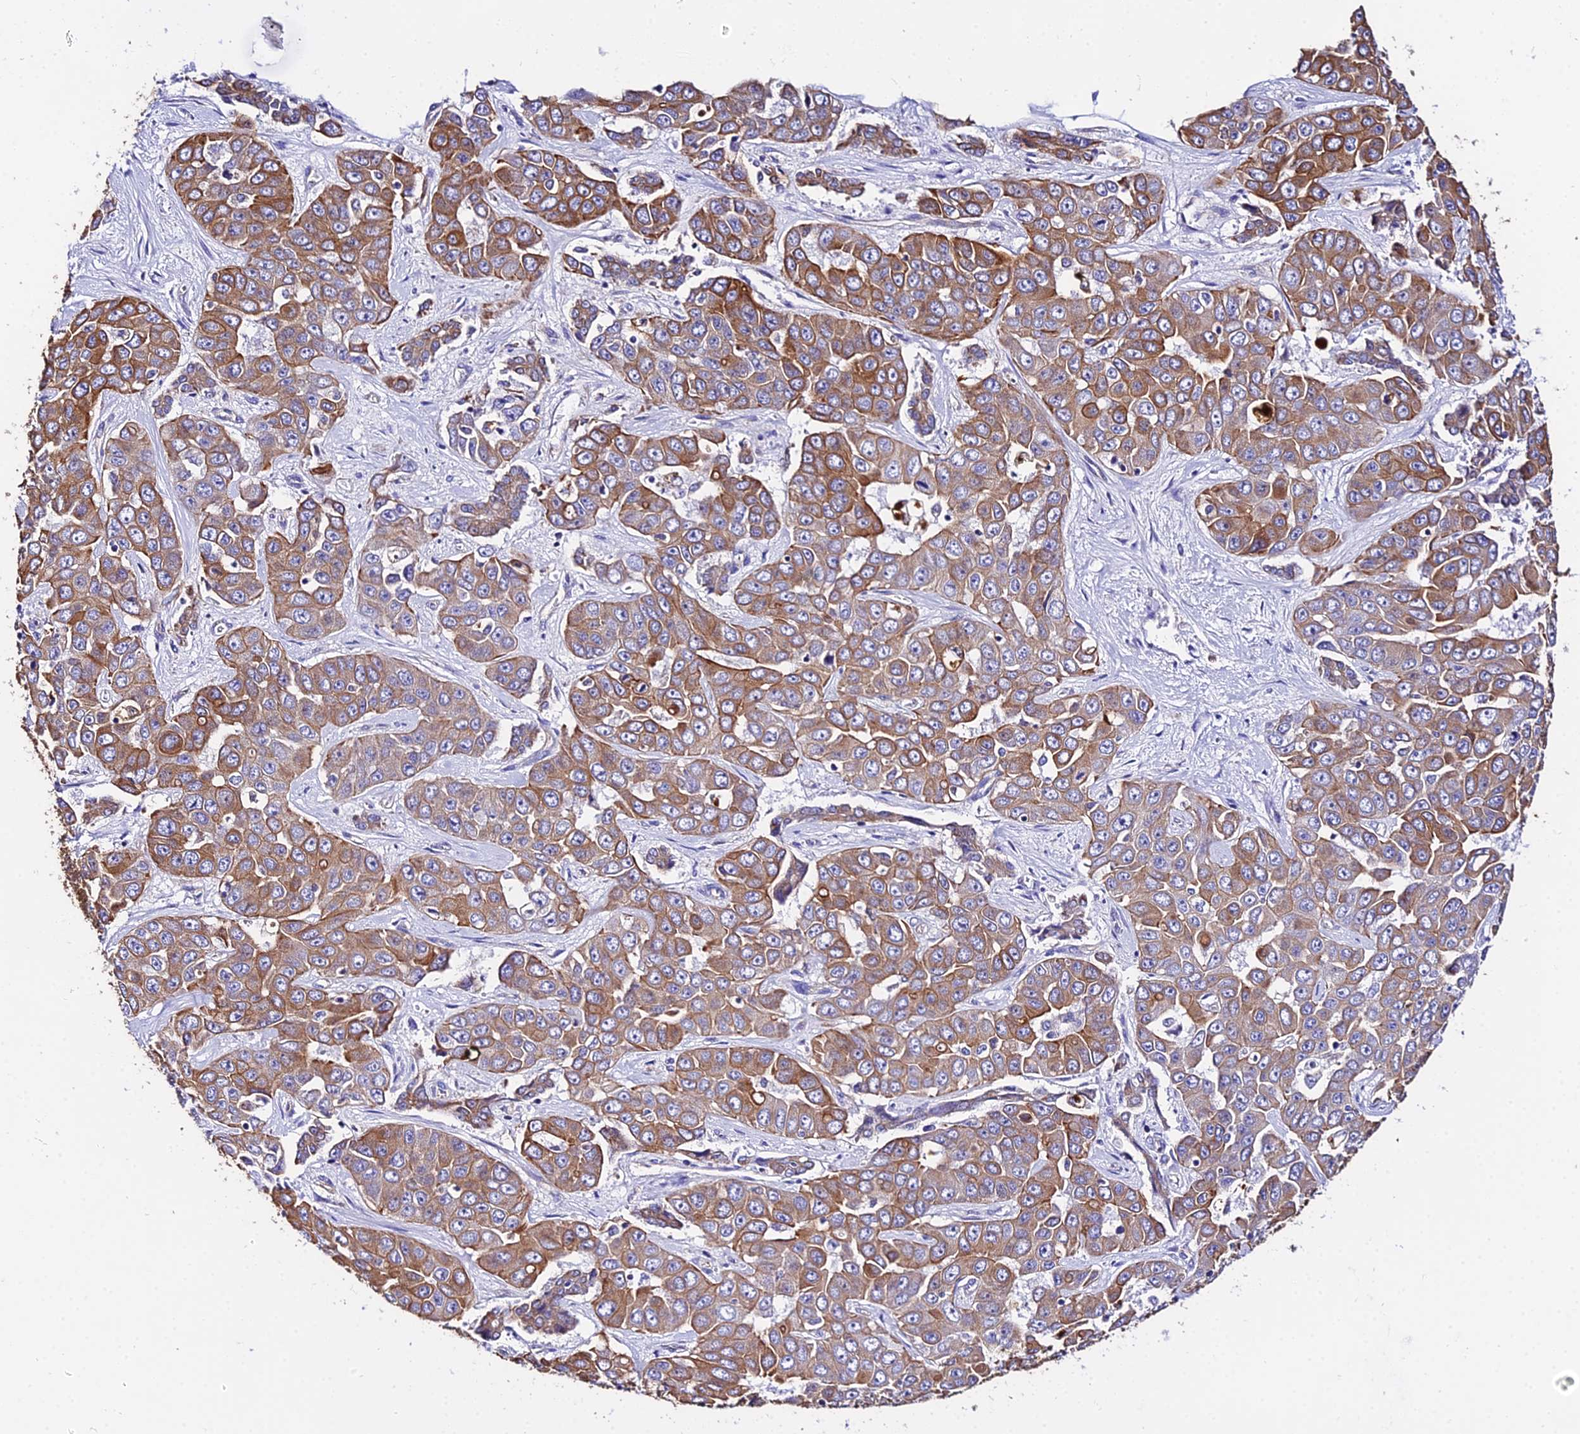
{"staining": {"intensity": "moderate", "quantity": ">75%", "location": "cytoplasmic/membranous"}, "tissue": "liver cancer", "cell_type": "Tumor cells", "image_type": "cancer", "snomed": [{"axis": "morphology", "description": "Cholangiocarcinoma"}, {"axis": "topography", "description": "Liver"}], "caption": "The immunohistochemical stain shows moderate cytoplasmic/membranous staining in tumor cells of liver cancer (cholangiocarcinoma) tissue. (brown staining indicates protein expression, while blue staining denotes nuclei).", "gene": "DAW1", "patient": {"sex": "female", "age": 52}}